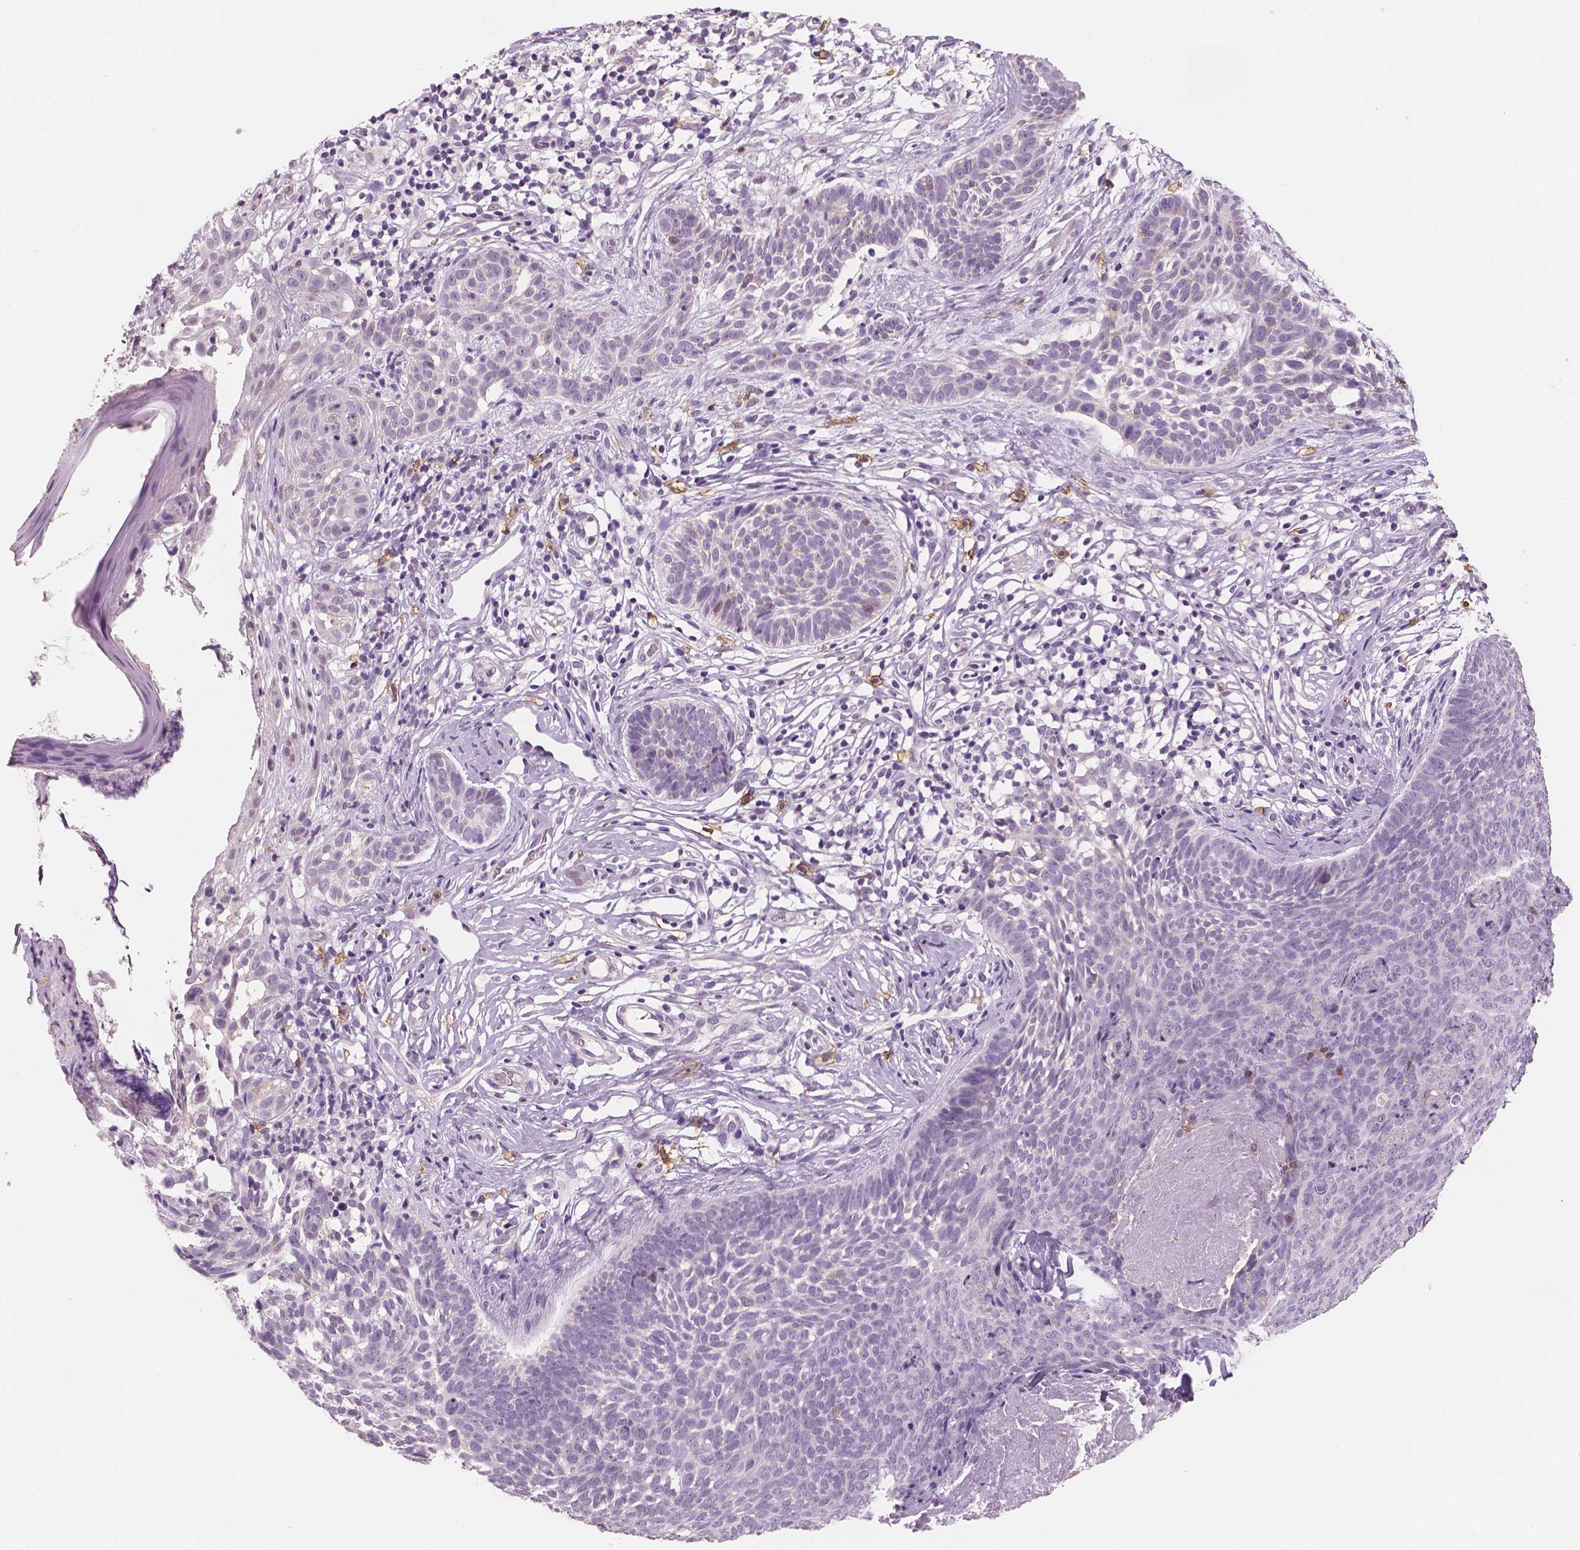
{"staining": {"intensity": "negative", "quantity": "none", "location": "none"}, "tissue": "skin cancer", "cell_type": "Tumor cells", "image_type": "cancer", "snomed": [{"axis": "morphology", "description": "Basal cell carcinoma"}, {"axis": "topography", "description": "Skin"}], "caption": "Tumor cells show no significant expression in skin basal cell carcinoma.", "gene": "KIT", "patient": {"sex": "male", "age": 85}}